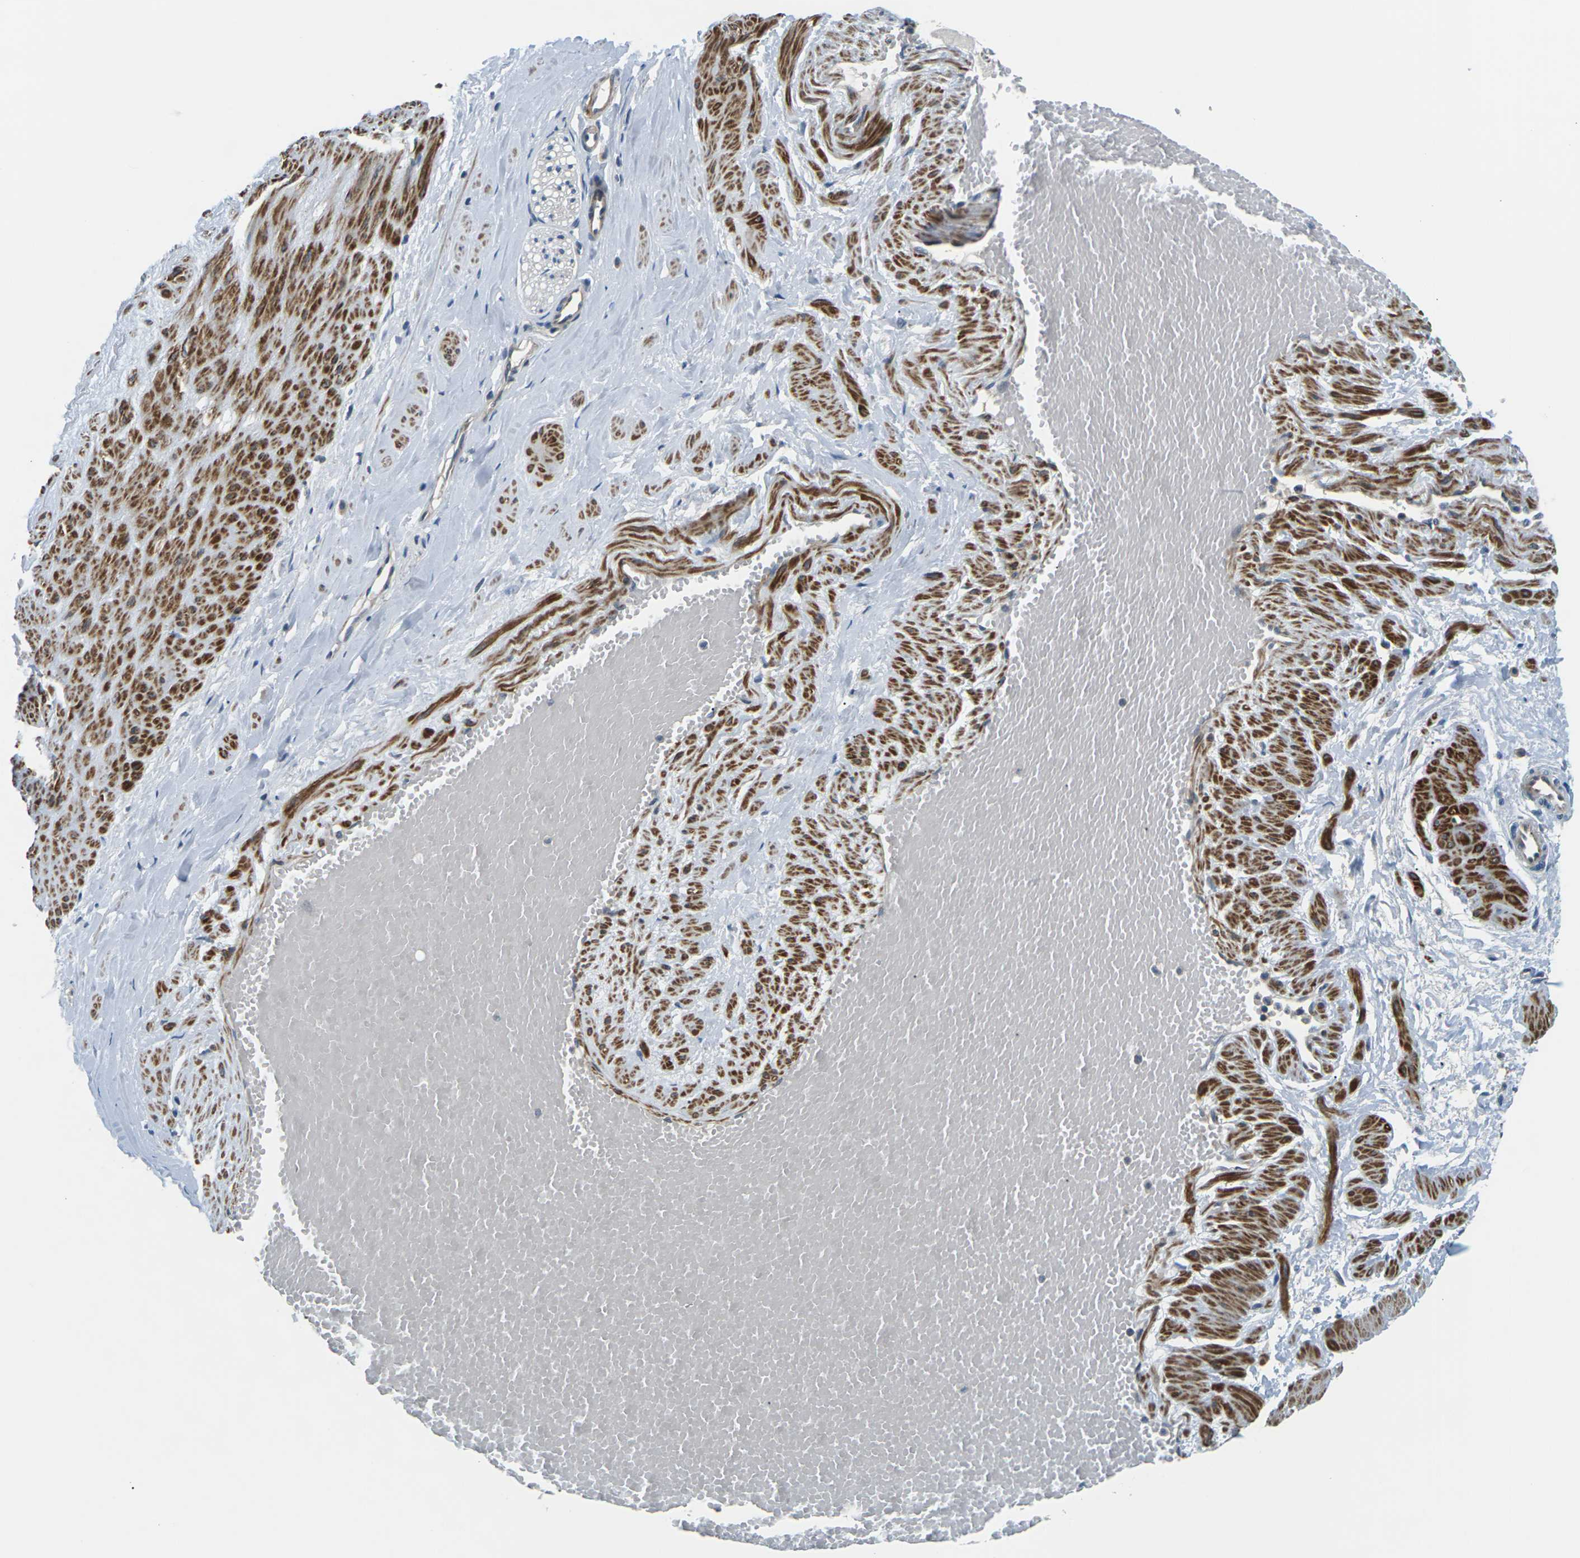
{"staining": {"intensity": "negative", "quantity": "none", "location": "none"}, "tissue": "adipose tissue", "cell_type": "Adipocytes", "image_type": "normal", "snomed": [{"axis": "morphology", "description": "Normal tissue, NOS"}, {"axis": "topography", "description": "Soft tissue"}, {"axis": "topography", "description": "Vascular tissue"}], "caption": "The immunohistochemistry histopathology image has no significant staining in adipocytes of adipose tissue.", "gene": "SLC13A3", "patient": {"sex": "female", "age": 35}}